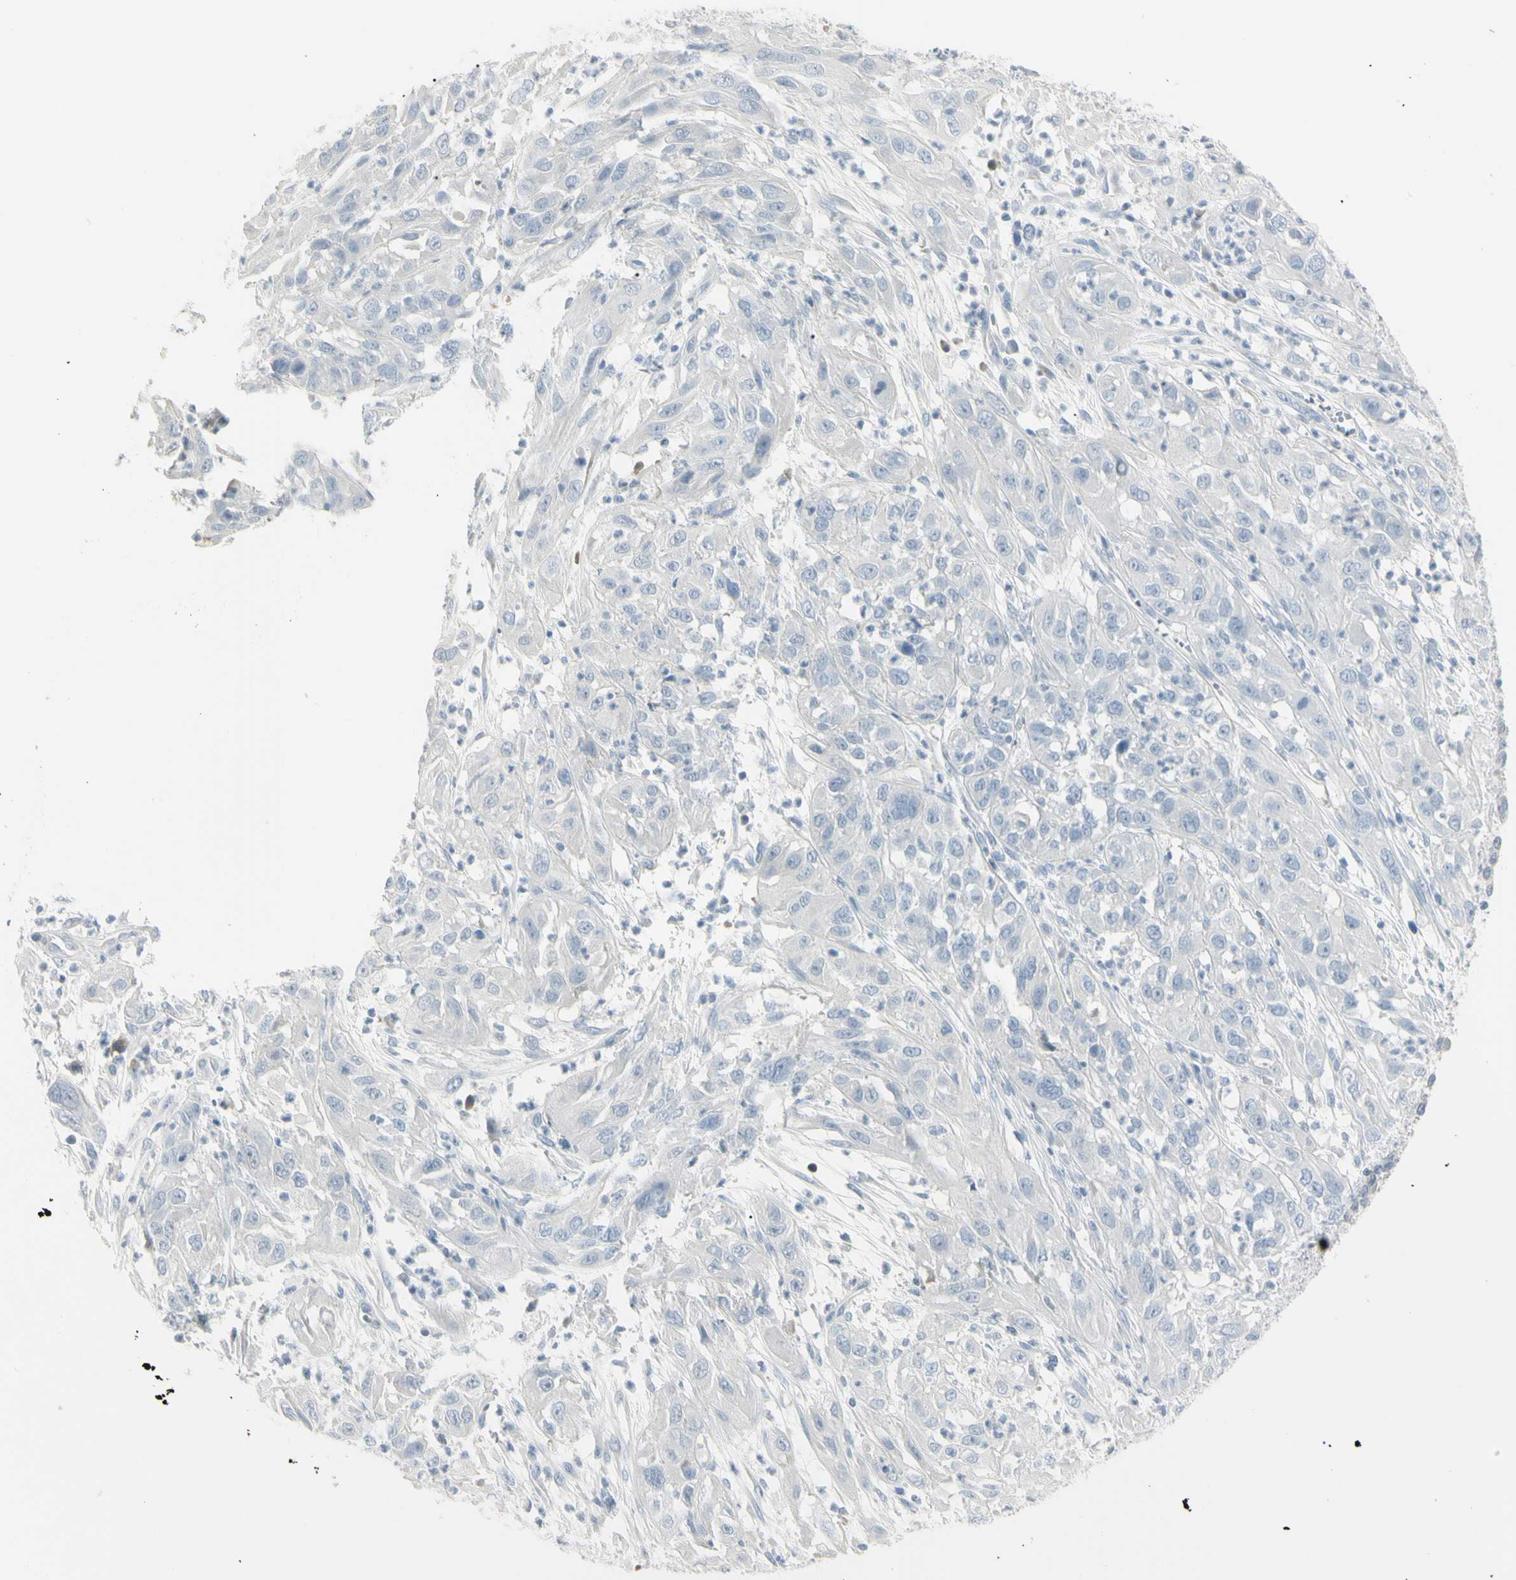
{"staining": {"intensity": "negative", "quantity": "none", "location": "none"}, "tissue": "cervical cancer", "cell_type": "Tumor cells", "image_type": "cancer", "snomed": [{"axis": "morphology", "description": "Squamous cell carcinoma, NOS"}, {"axis": "topography", "description": "Cervix"}], "caption": "This histopathology image is of cervical cancer stained with immunohistochemistry (IHC) to label a protein in brown with the nuclei are counter-stained blue. There is no expression in tumor cells.", "gene": "PIP", "patient": {"sex": "female", "age": 32}}